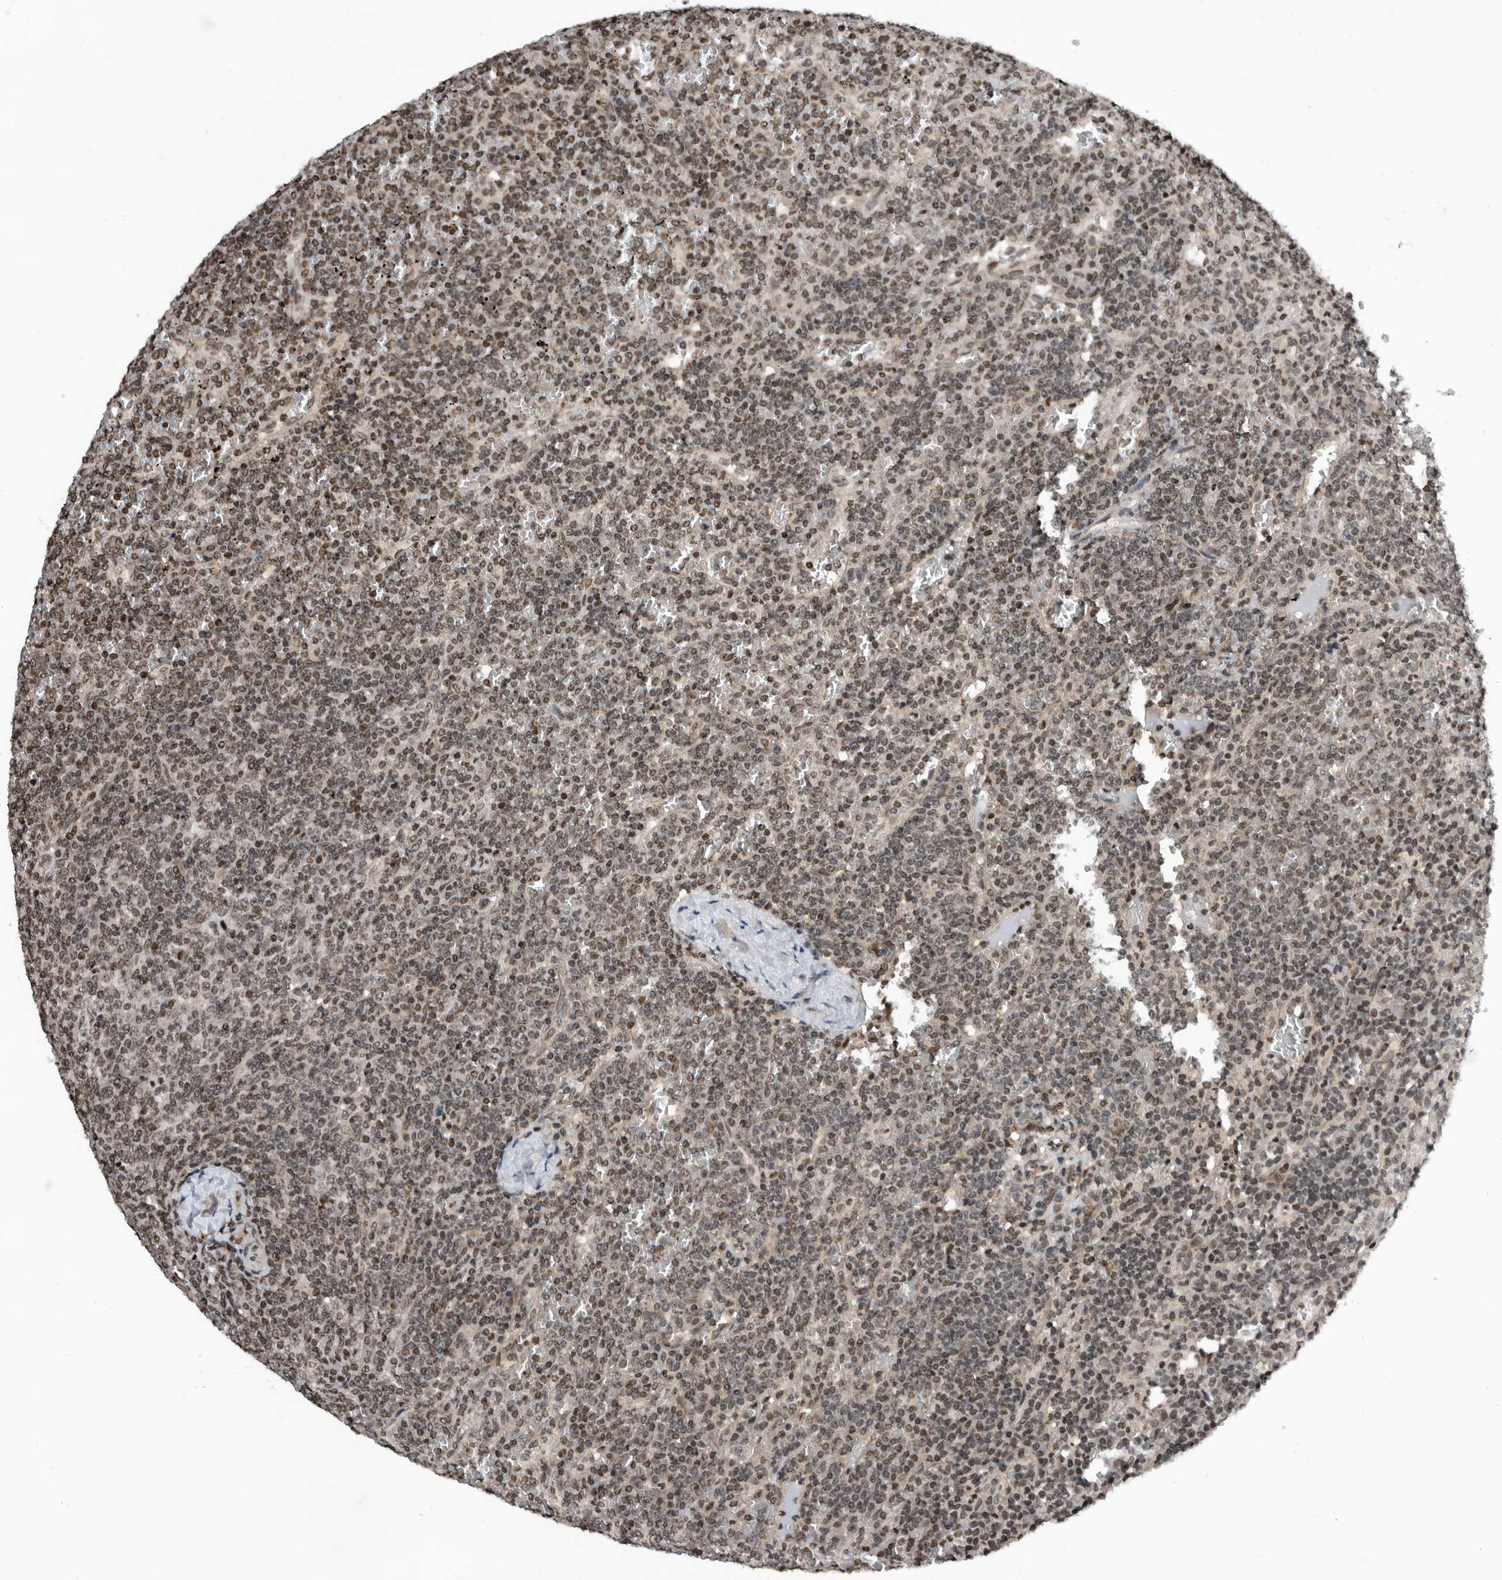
{"staining": {"intensity": "moderate", "quantity": "25%-75%", "location": "nuclear"}, "tissue": "lymphoma", "cell_type": "Tumor cells", "image_type": "cancer", "snomed": [{"axis": "morphology", "description": "Malignant lymphoma, non-Hodgkin's type, Low grade"}, {"axis": "topography", "description": "Spleen"}], "caption": "High-power microscopy captured an immunohistochemistry micrograph of malignant lymphoma, non-Hodgkin's type (low-grade), revealing moderate nuclear staining in about 25%-75% of tumor cells. Nuclei are stained in blue.", "gene": "SNRNP48", "patient": {"sex": "female", "age": 19}}